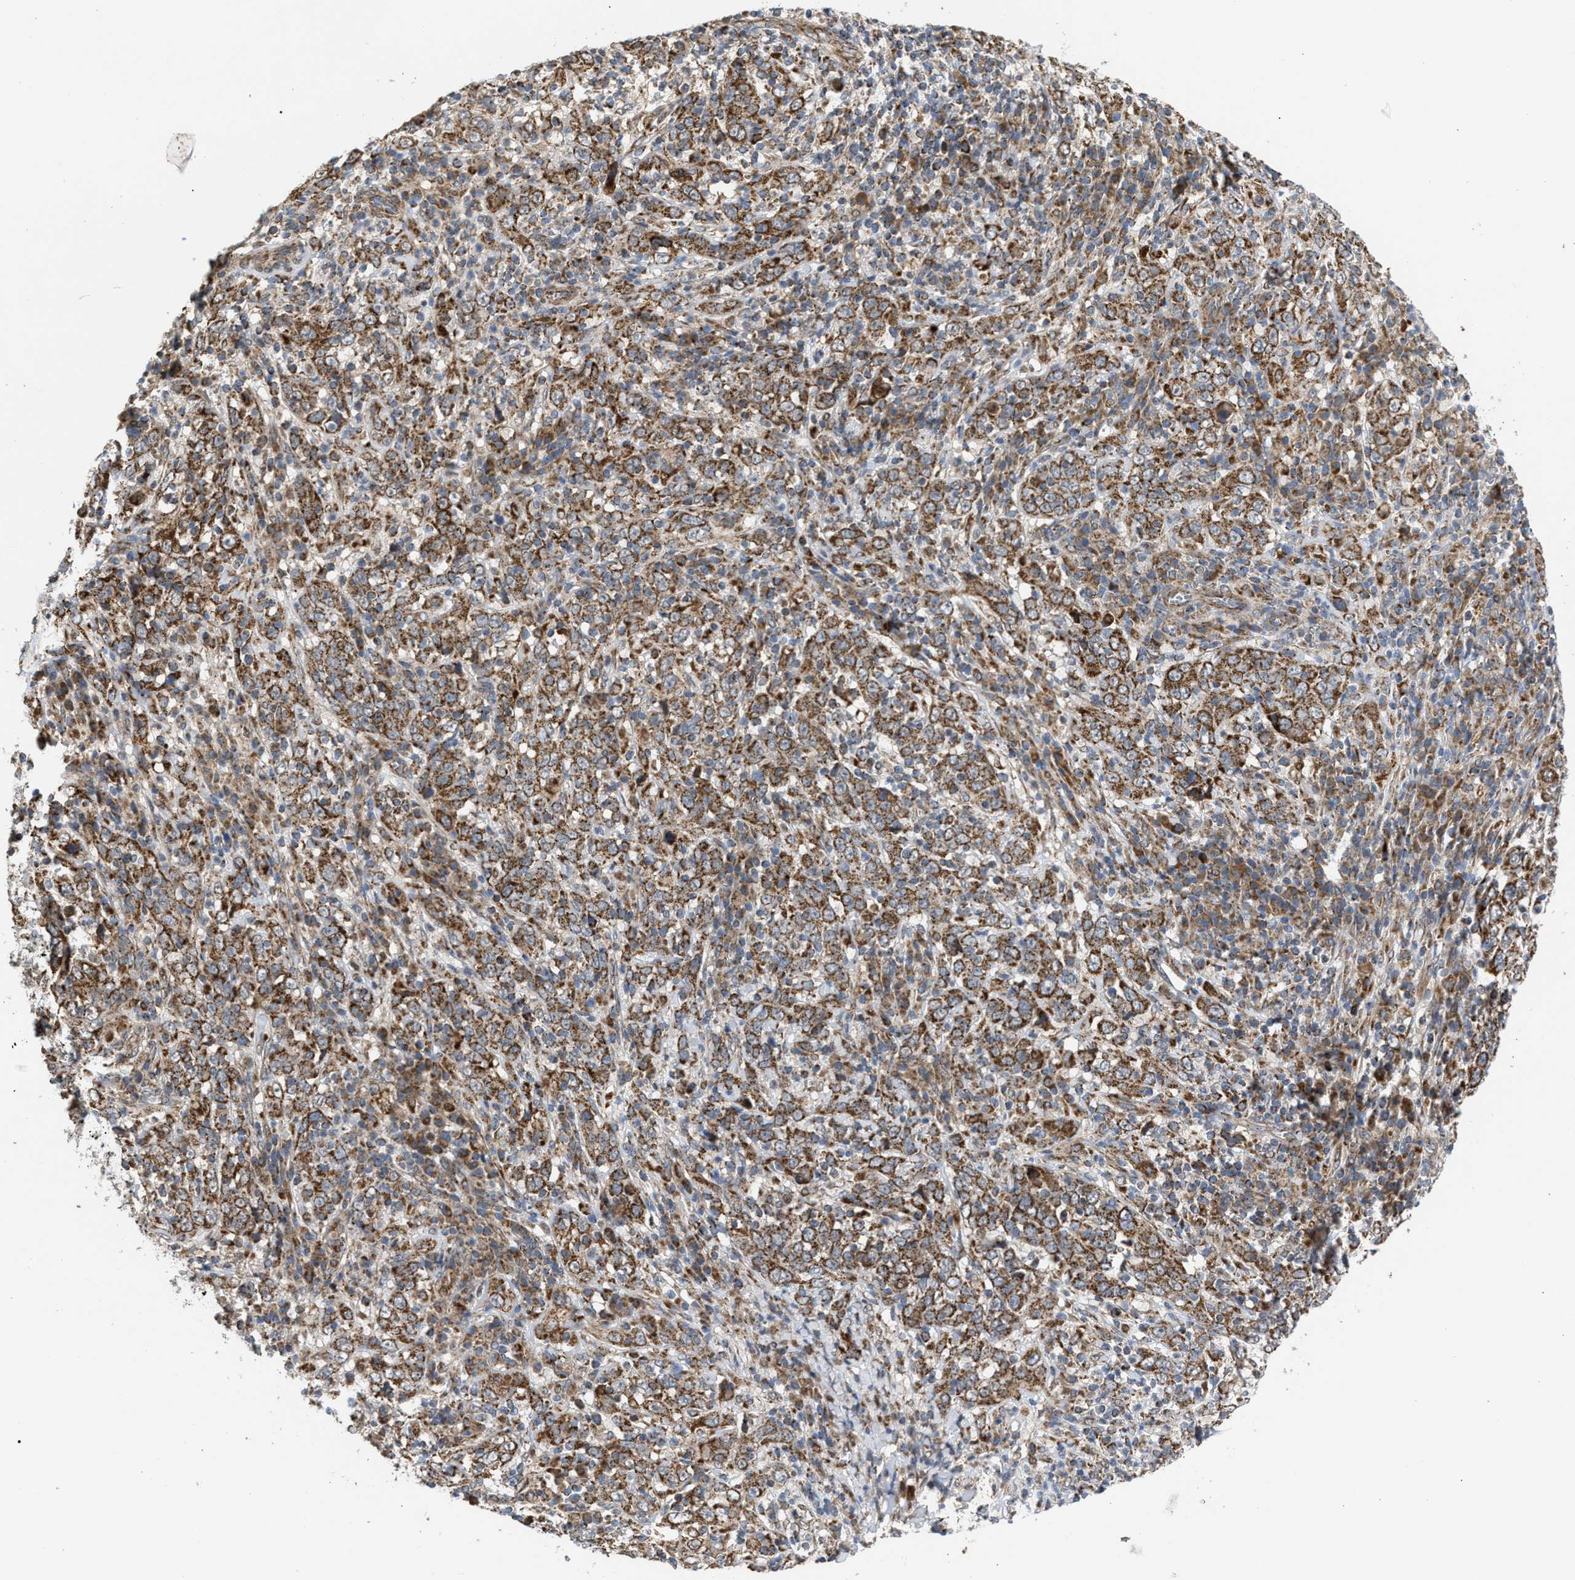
{"staining": {"intensity": "moderate", "quantity": ">75%", "location": "cytoplasmic/membranous"}, "tissue": "cervical cancer", "cell_type": "Tumor cells", "image_type": "cancer", "snomed": [{"axis": "morphology", "description": "Squamous cell carcinoma, NOS"}, {"axis": "topography", "description": "Cervix"}], "caption": "Immunohistochemistry histopathology image of human cervical cancer stained for a protein (brown), which reveals medium levels of moderate cytoplasmic/membranous positivity in about >75% of tumor cells.", "gene": "TACO1", "patient": {"sex": "female", "age": 46}}